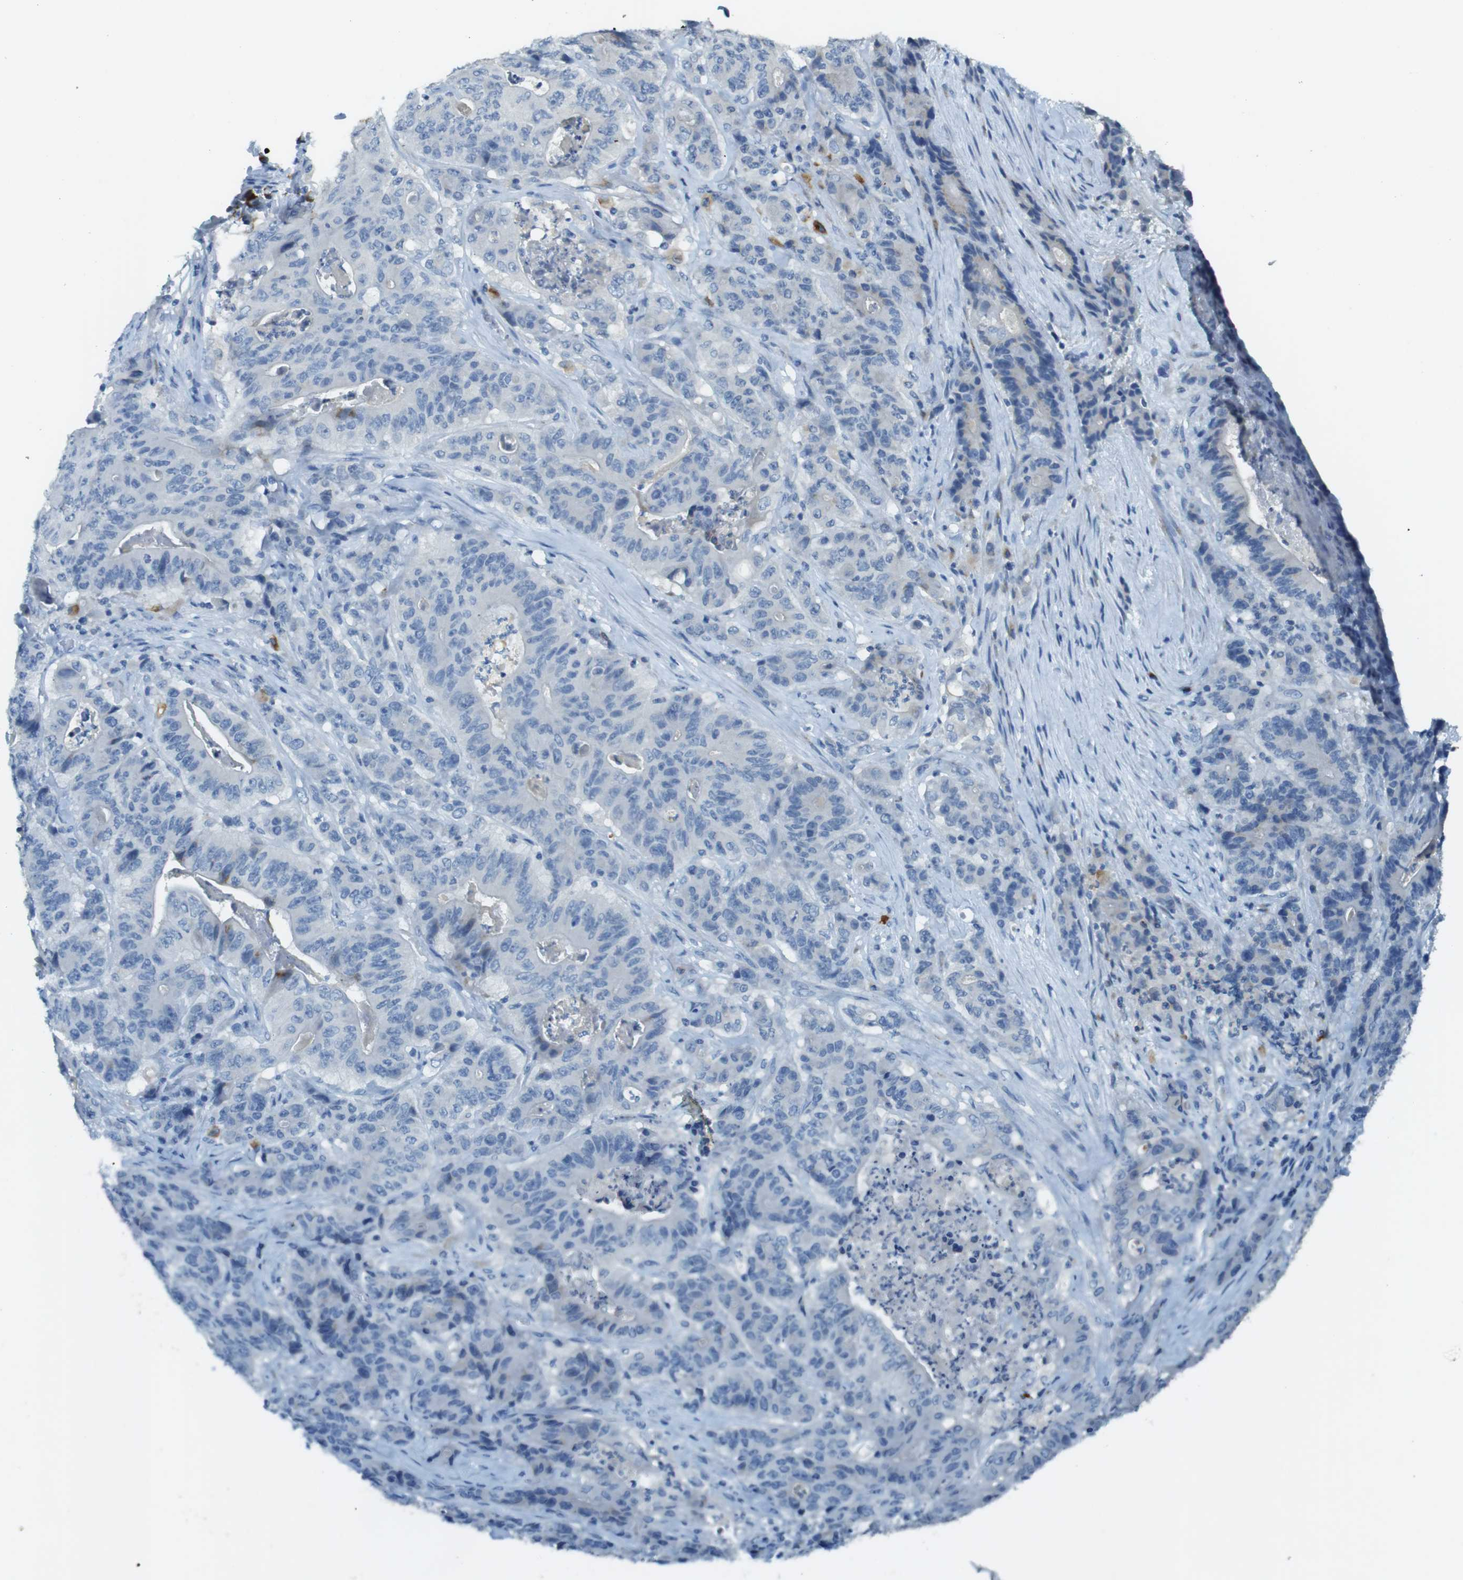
{"staining": {"intensity": "negative", "quantity": "none", "location": "none"}, "tissue": "stomach cancer", "cell_type": "Tumor cells", "image_type": "cancer", "snomed": [{"axis": "morphology", "description": "Adenocarcinoma, NOS"}, {"axis": "topography", "description": "Stomach"}], "caption": "The immunohistochemistry (IHC) image has no significant positivity in tumor cells of stomach adenocarcinoma tissue. The staining is performed using DAB brown chromogen with nuclei counter-stained in using hematoxylin.", "gene": "CD320", "patient": {"sex": "female", "age": 73}}